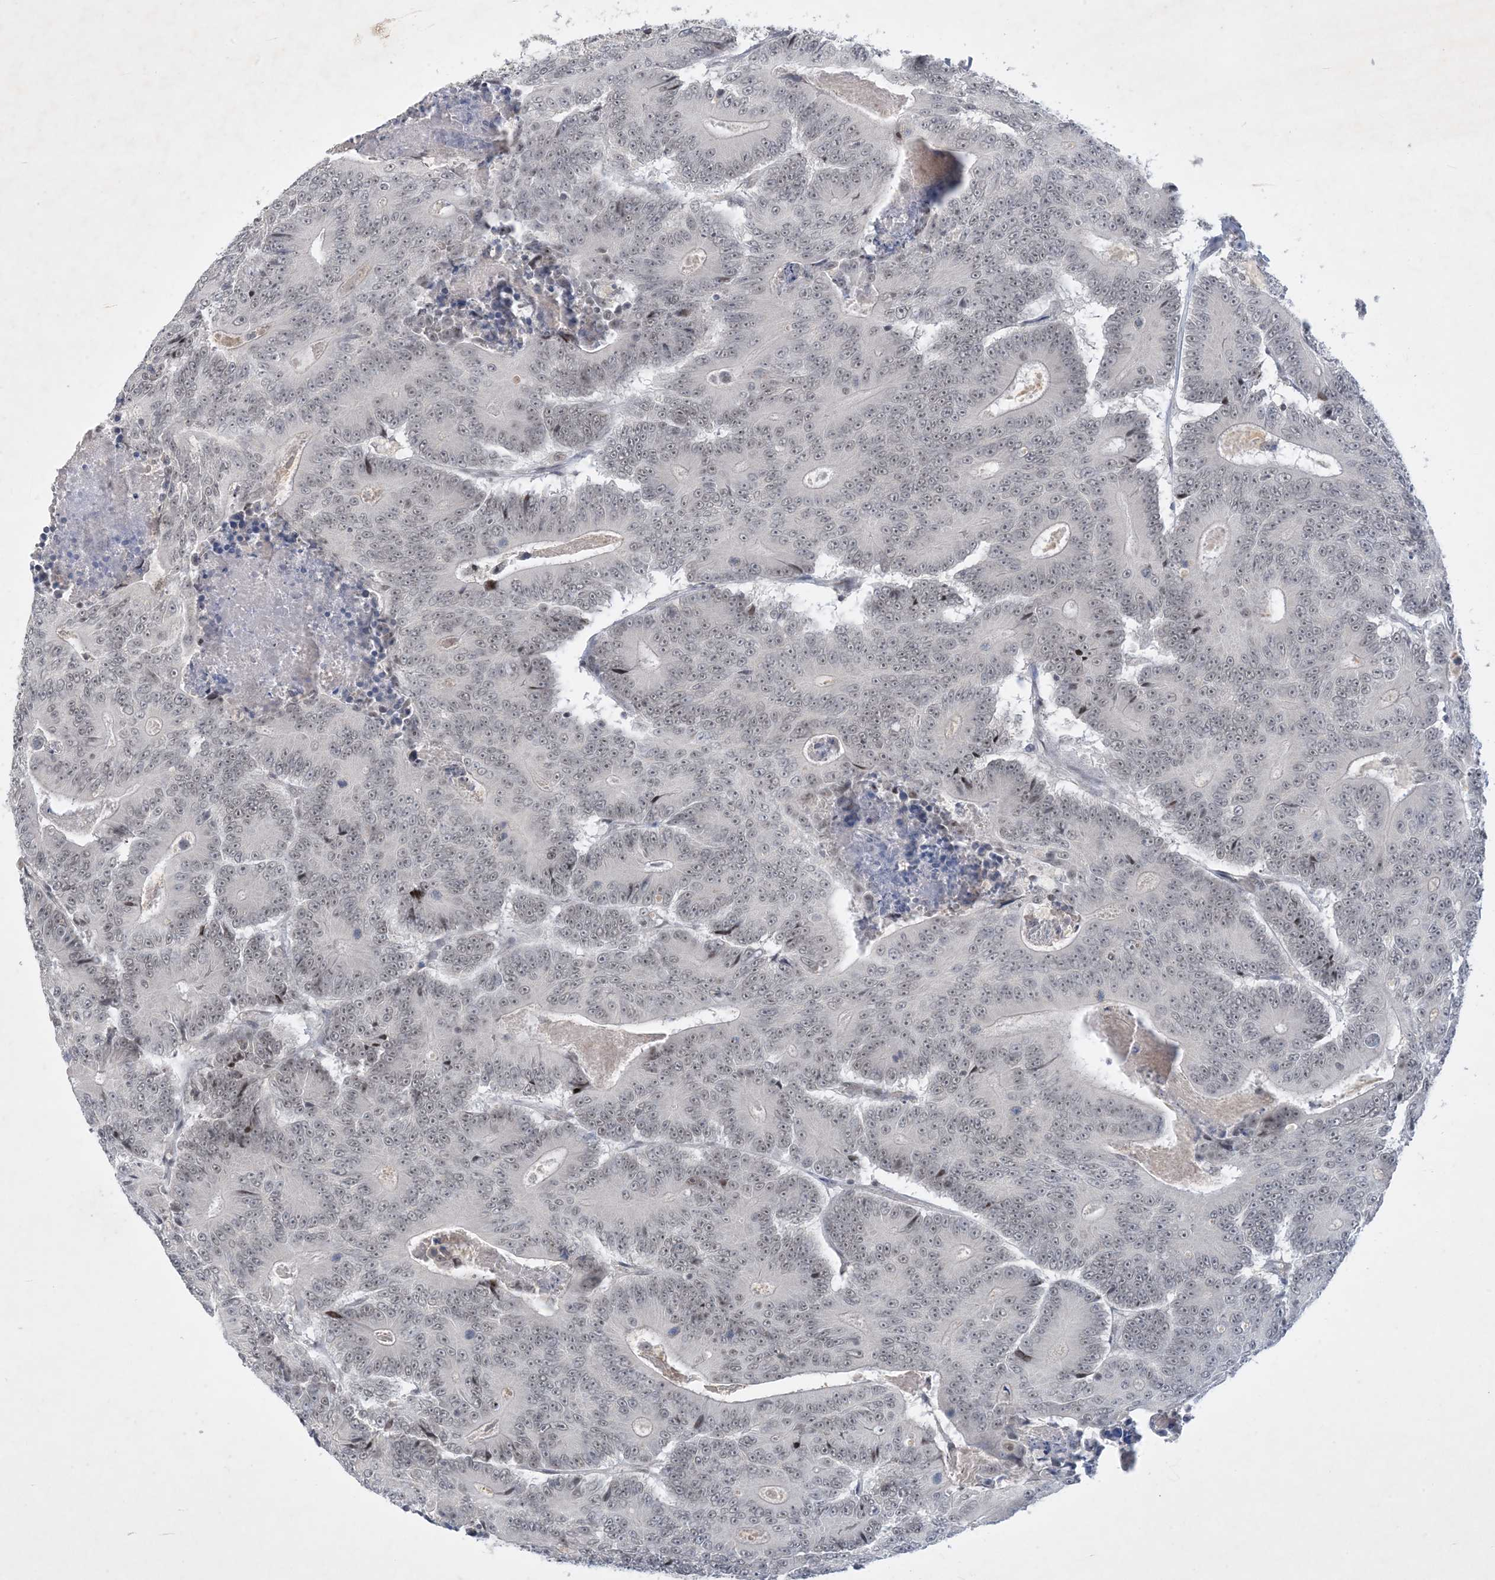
{"staining": {"intensity": "weak", "quantity": ">75%", "location": "nuclear"}, "tissue": "colorectal cancer", "cell_type": "Tumor cells", "image_type": "cancer", "snomed": [{"axis": "morphology", "description": "Adenocarcinoma, NOS"}, {"axis": "topography", "description": "Colon"}], "caption": "Brown immunohistochemical staining in adenocarcinoma (colorectal) shows weak nuclear positivity in approximately >75% of tumor cells.", "gene": "ZNF674", "patient": {"sex": "male", "age": 83}}